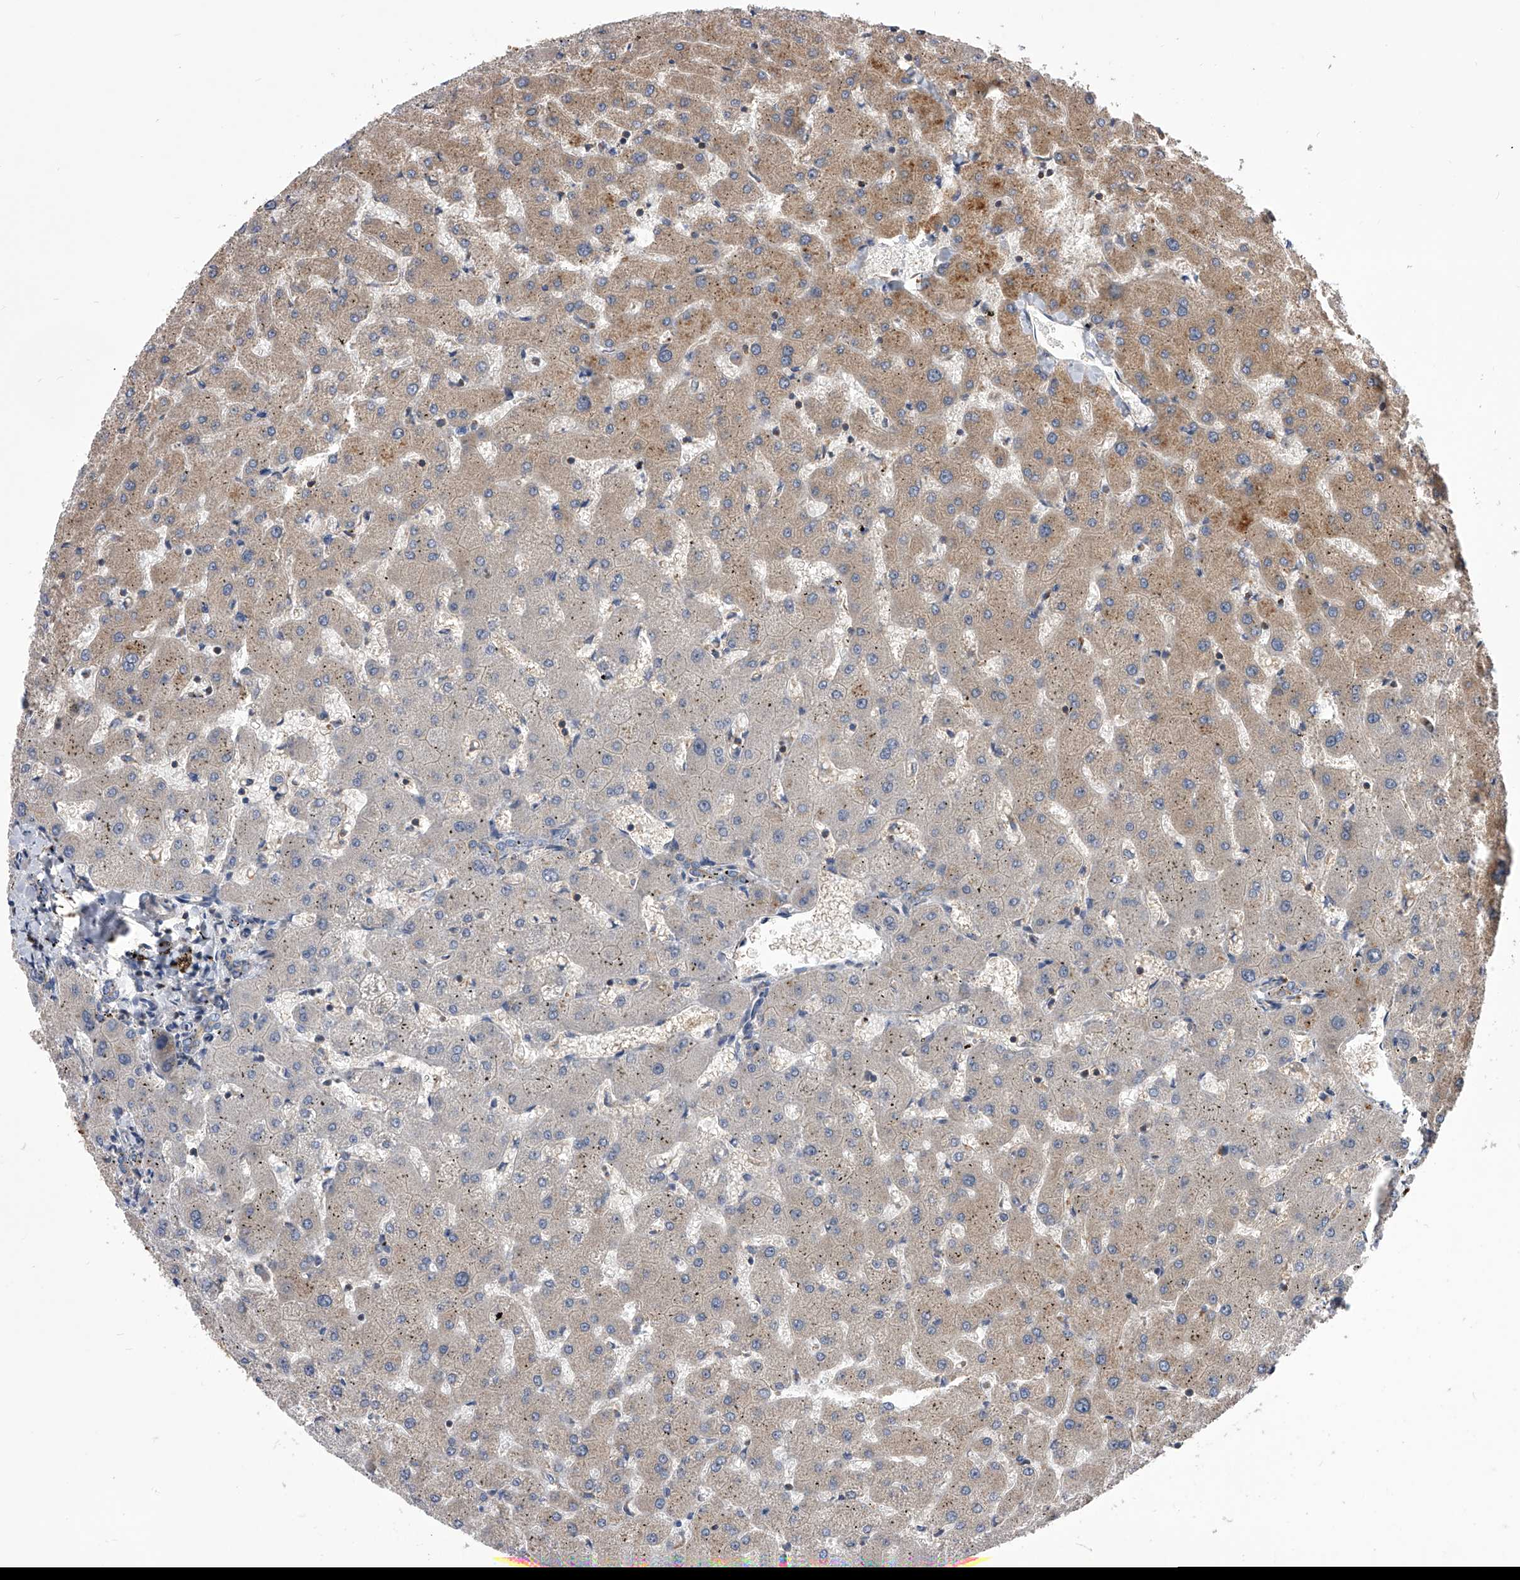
{"staining": {"intensity": "negative", "quantity": "none", "location": "none"}, "tissue": "liver", "cell_type": "Cholangiocytes", "image_type": "normal", "snomed": [{"axis": "morphology", "description": "Normal tissue, NOS"}, {"axis": "topography", "description": "Liver"}], "caption": "Immunohistochemistry histopathology image of benign liver: liver stained with DAB (3,3'-diaminobenzidine) displays no significant protein expression in cholangiocytes. (Immunohistochemistry (ihc), brightfield microscopy, high magnification).", "gene": "CUL7", "patient": {"sex": "female", "age": 63}}